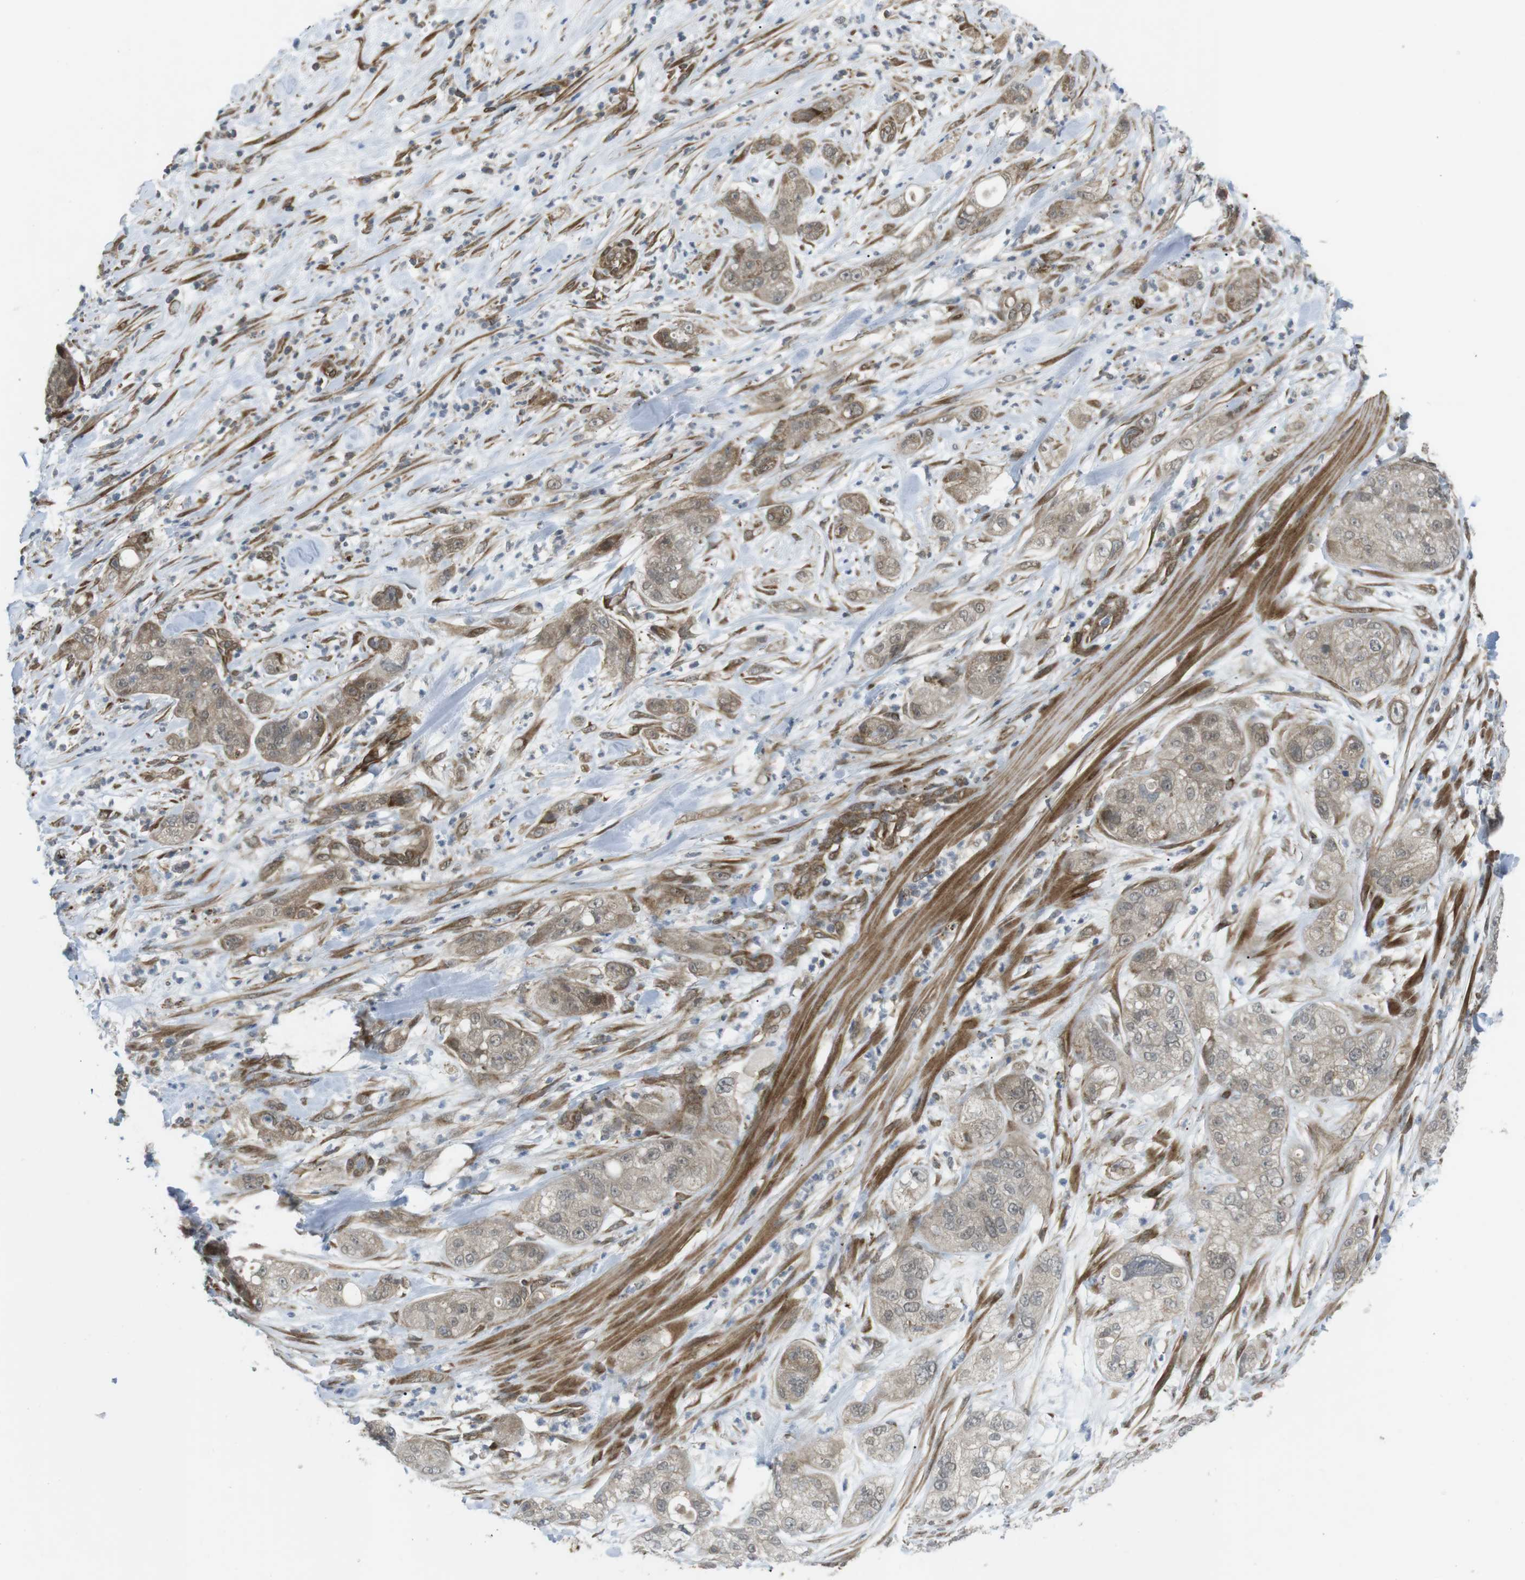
{"staining": {"intensity": "weak", "quantity": ">75%", "location": "cytoplasmic/membranous"}, "tissue": "pancreatic cancer", "cell_type": "Tumor cells", "image_type": "cancer", "snomed": [{"axis": "morphology", "description": "Adenocarcinoma, NOS"}, {"axis": "topography", "description": "Pancreas"}], "caption": "There is low levels of weak cytoplasmic/membranous expression in tumor cells of pancreatic adenocarcinoma, as demonstrated by immunohistochemical staining (brown color).", "gene": "KANK2", "patient": {"sex": "female", "age": 78}}